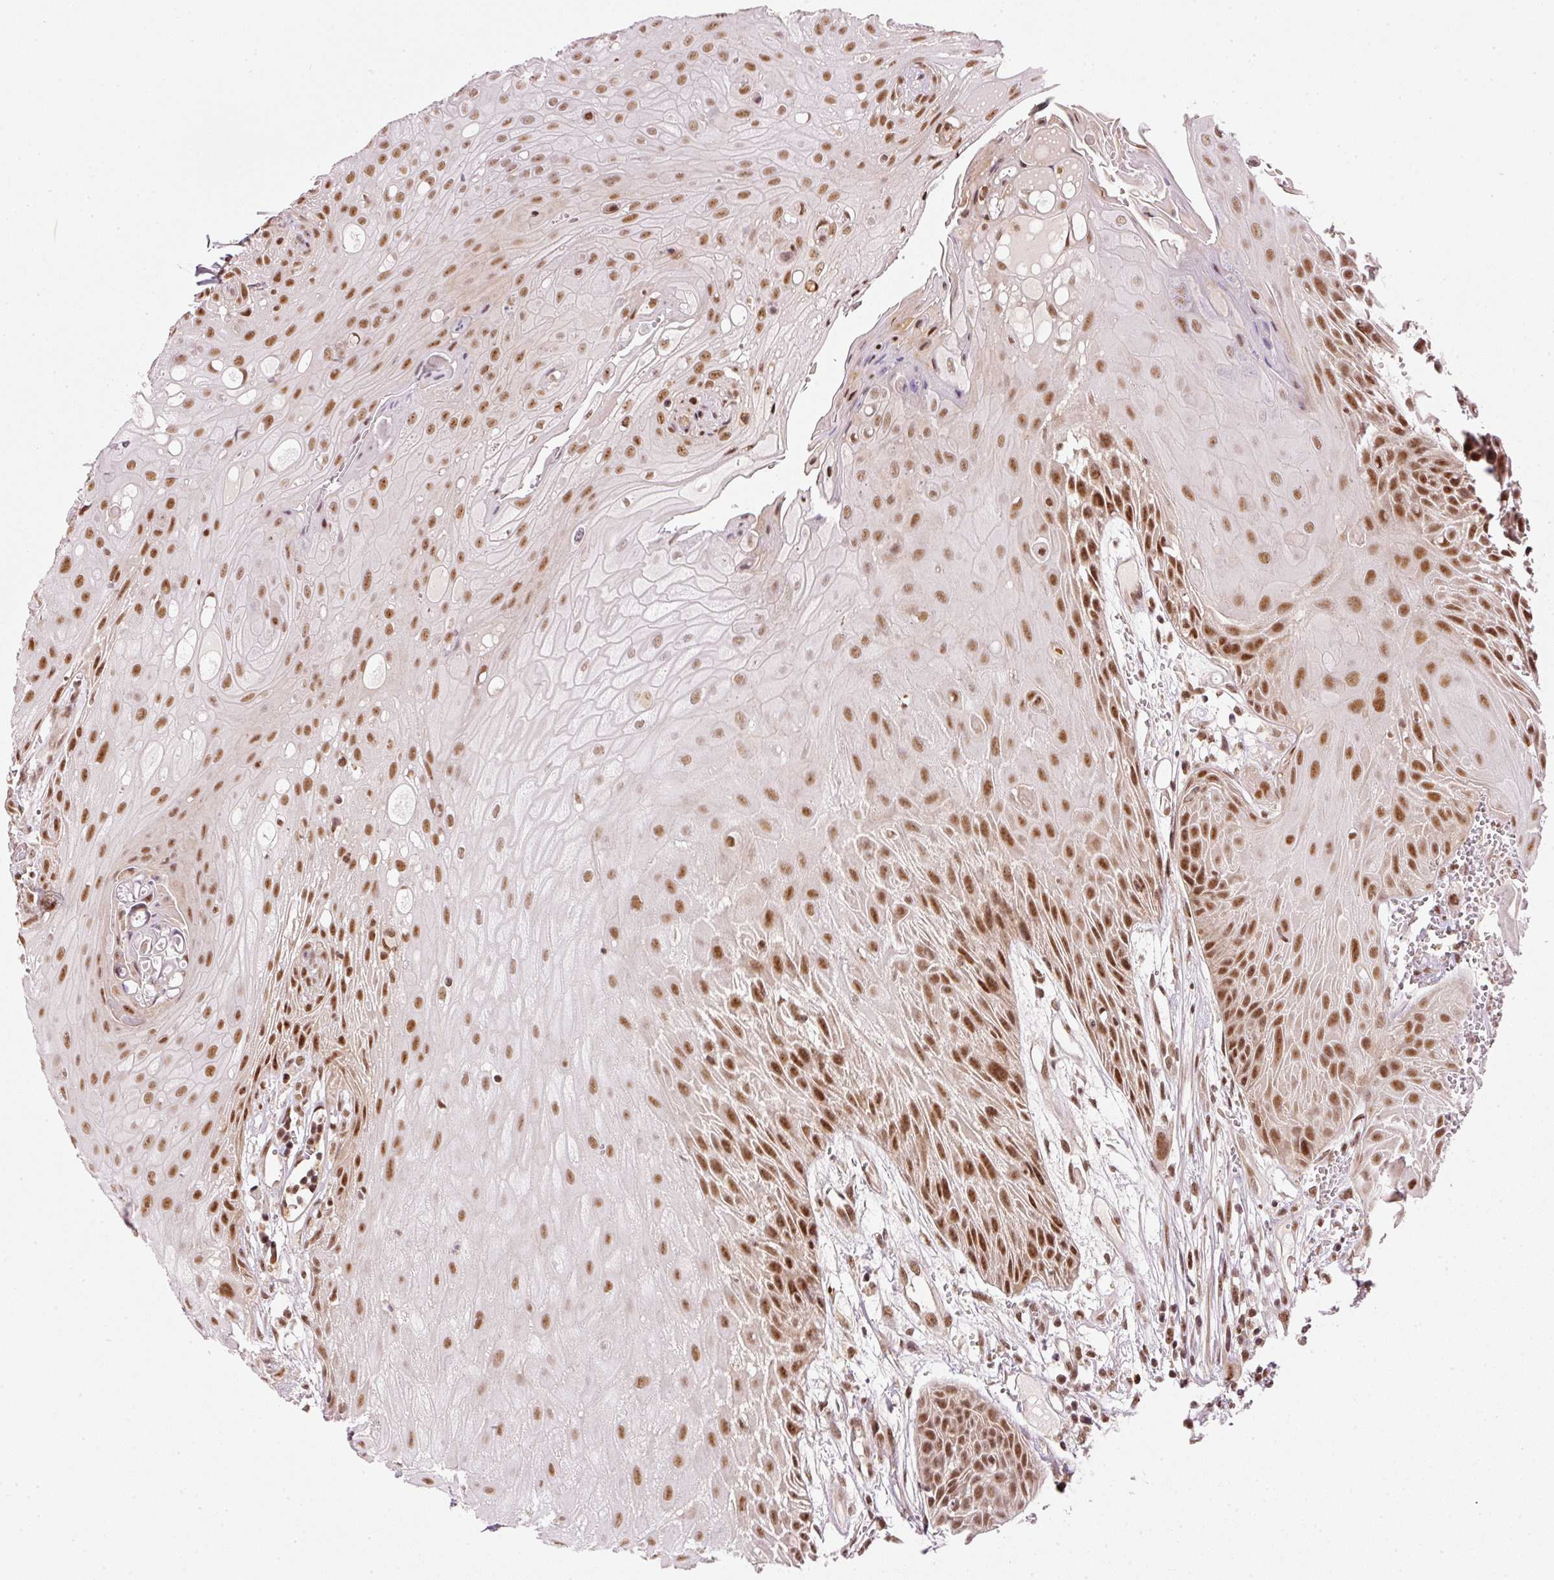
{"staining": {"intensity": "moderate", "quantity": ">75%", "location": "nuclear"}, "tissue": "head and neck cancer", "cell_type": "Tumor cells", "image_type": "cancer", "snomed": [{"axis": "morphology", "description": "Squamous cell carcinoma, NOS"}, {"axis": "topography", "description": "Head-Neck"}], "caption": "Human head and neck squamous cell carcinoma stained with a brown dye exhibits moderate nuclear positive positivity in about >75% of tumor cells.", "gene": "THOC6", "patient": {"sex": "female", "age": 73}}